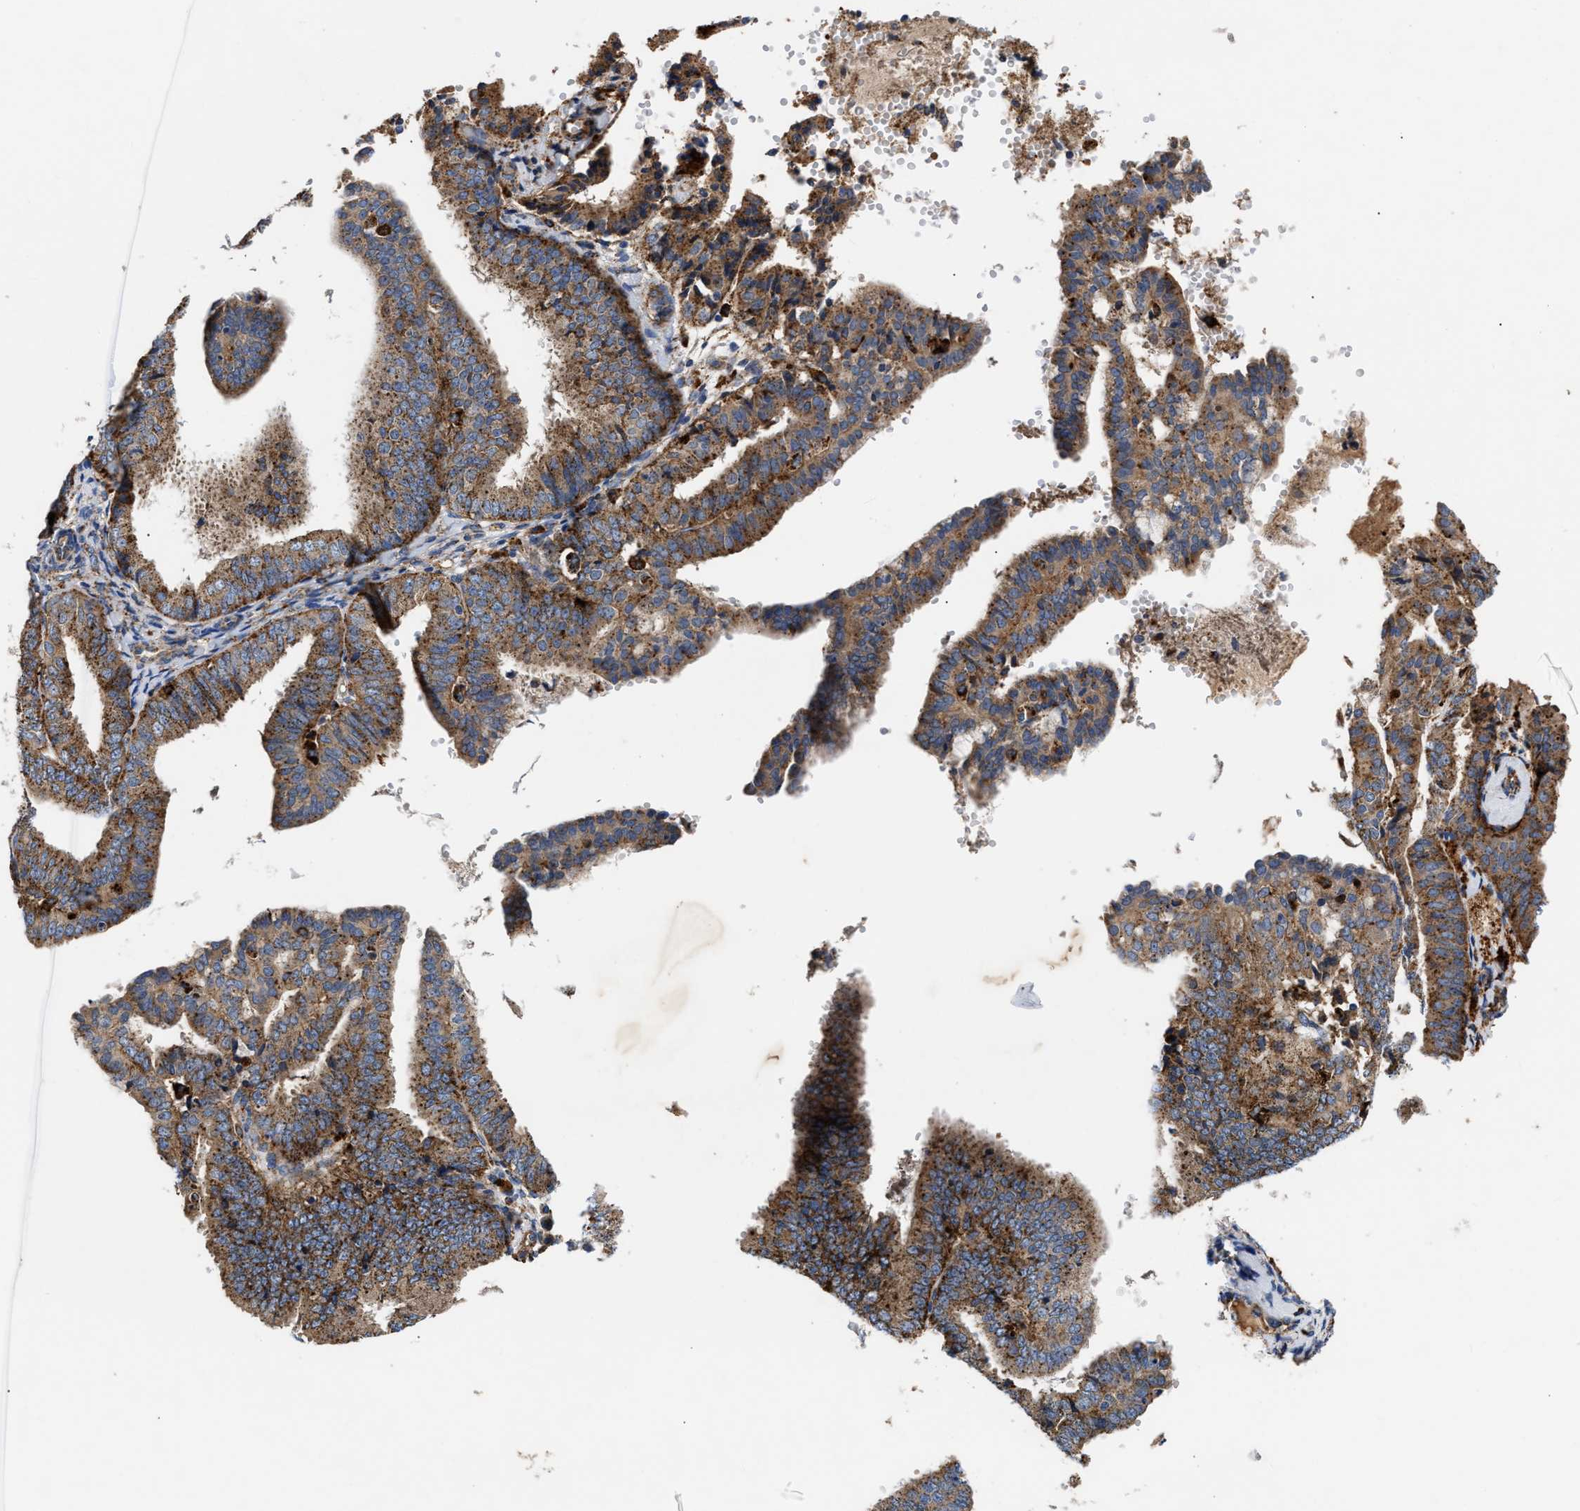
{"staining": {"intensity": "moderate", "quantity": ">75%", "location": "cytoplasmic/membranous"}, "tissue": "endometrial cancer", "cell_type": "Tumor cells", "image_type": "cancer", "snomed": [{"axis": "morphology", "description": "Adenocarcinoma, NOS"}, {"axis": "topography", "description": "Endometrium"}], "caption": "Endometrial cancer was stained to show a protein in brown. There is medium levels of moderate cytoplasmic/membranous positivity in approximately >75% of tumor cells.", "gene": "CCDC146", "patient": {"sex": "female", "age": 63}}